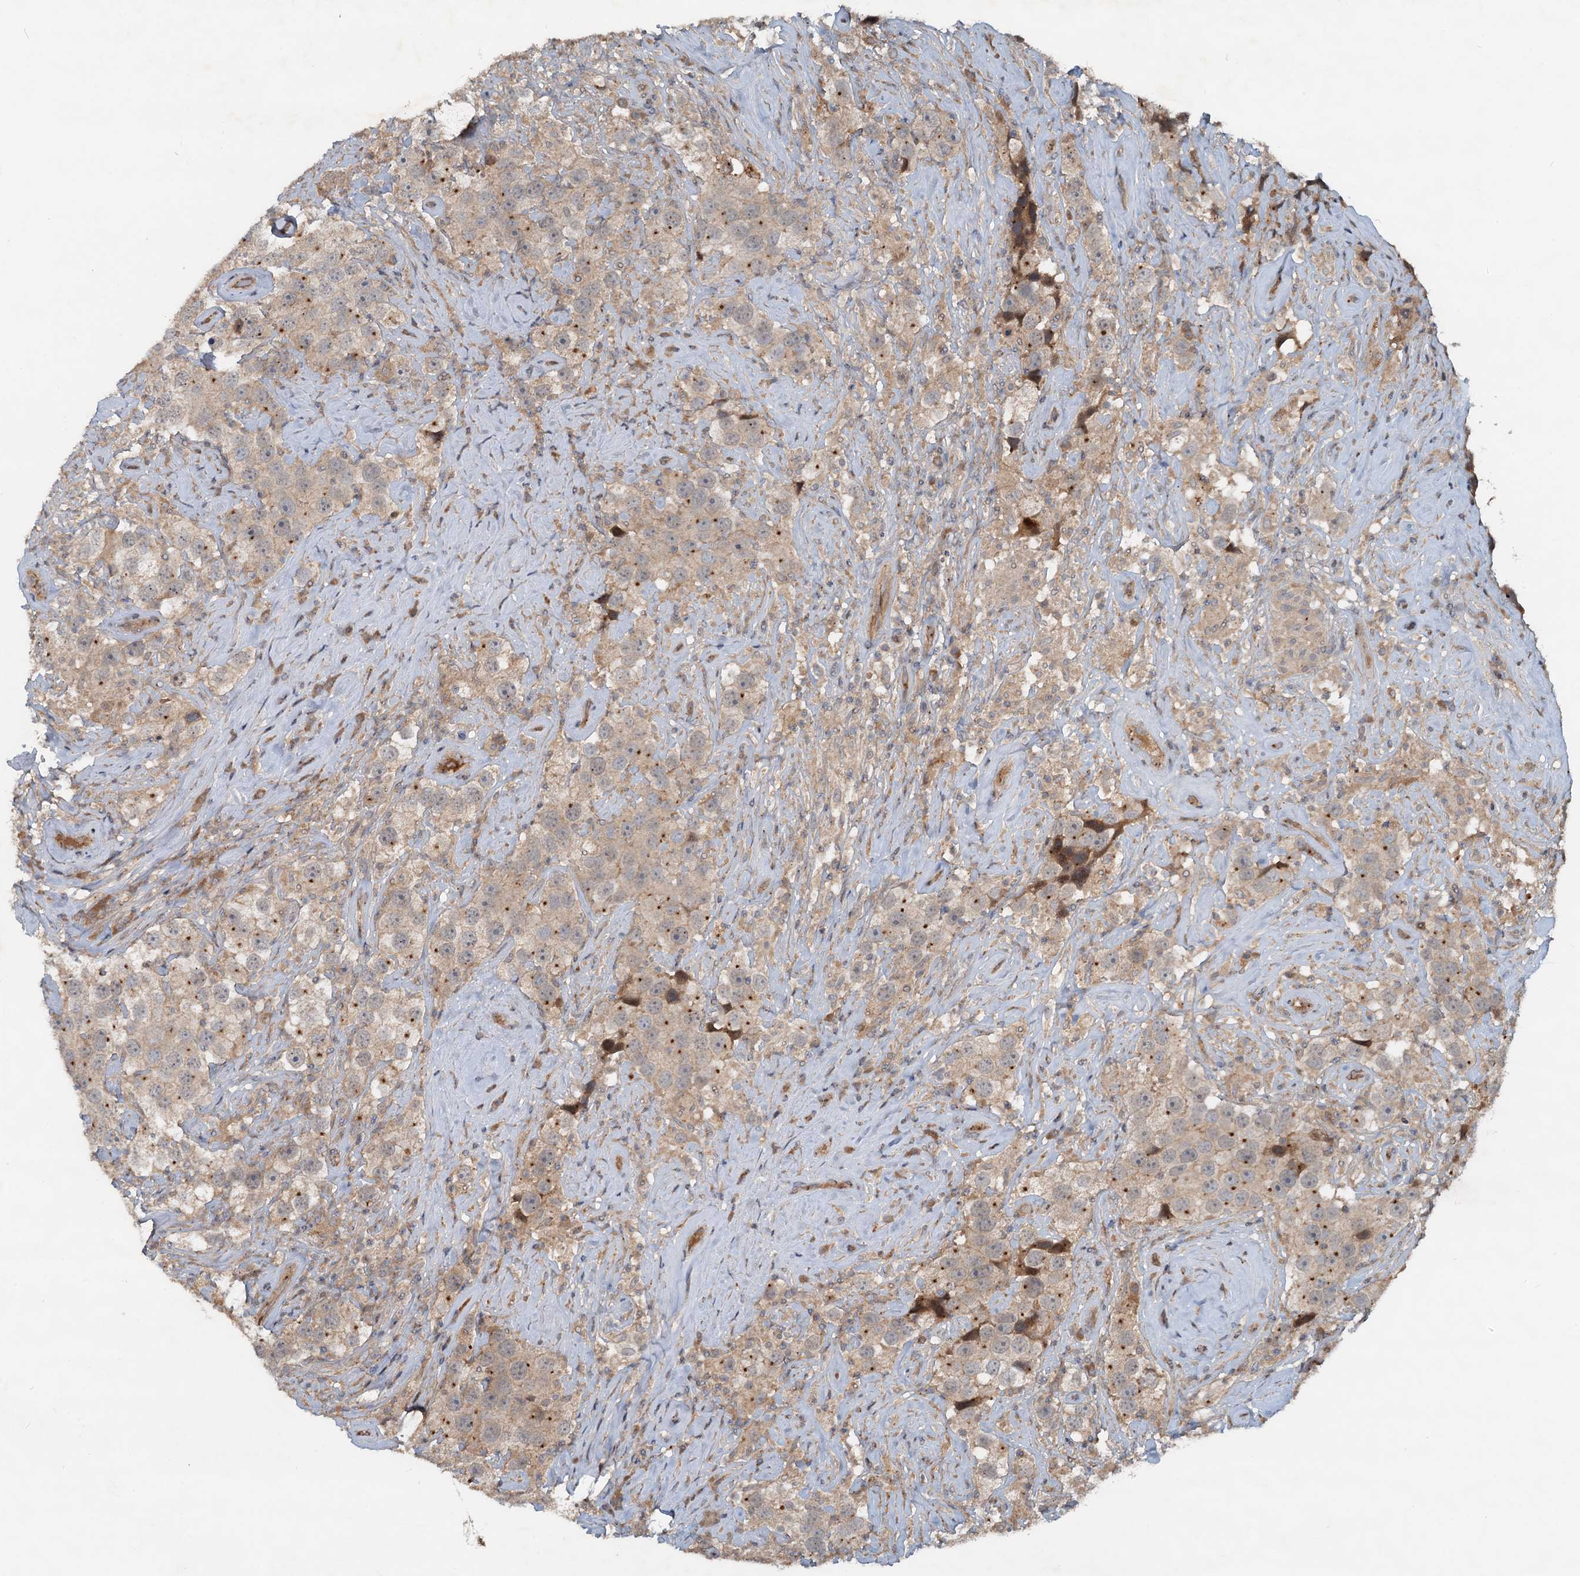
{"staining": {"intensity": "weak", "quantity": ">75%", "location": "cytoplasmic/membranous"}, "tissue": "testis cancer", "cell_type": "Tumor cells", "image_type": "cancer", "snomed": [{"axis": "morphology", "description": "Seminoma, NOS"}, {"axis": "topography", "description": "Testis"}], "caption": "Testis seminoma was stained to show a protein in brown. There is low levels of weak cytoplasmic/membranous positivity in approximately >75% of tumor cells.", "gene": "CEP68", "patient": {"sex": "male", "age": 49}}